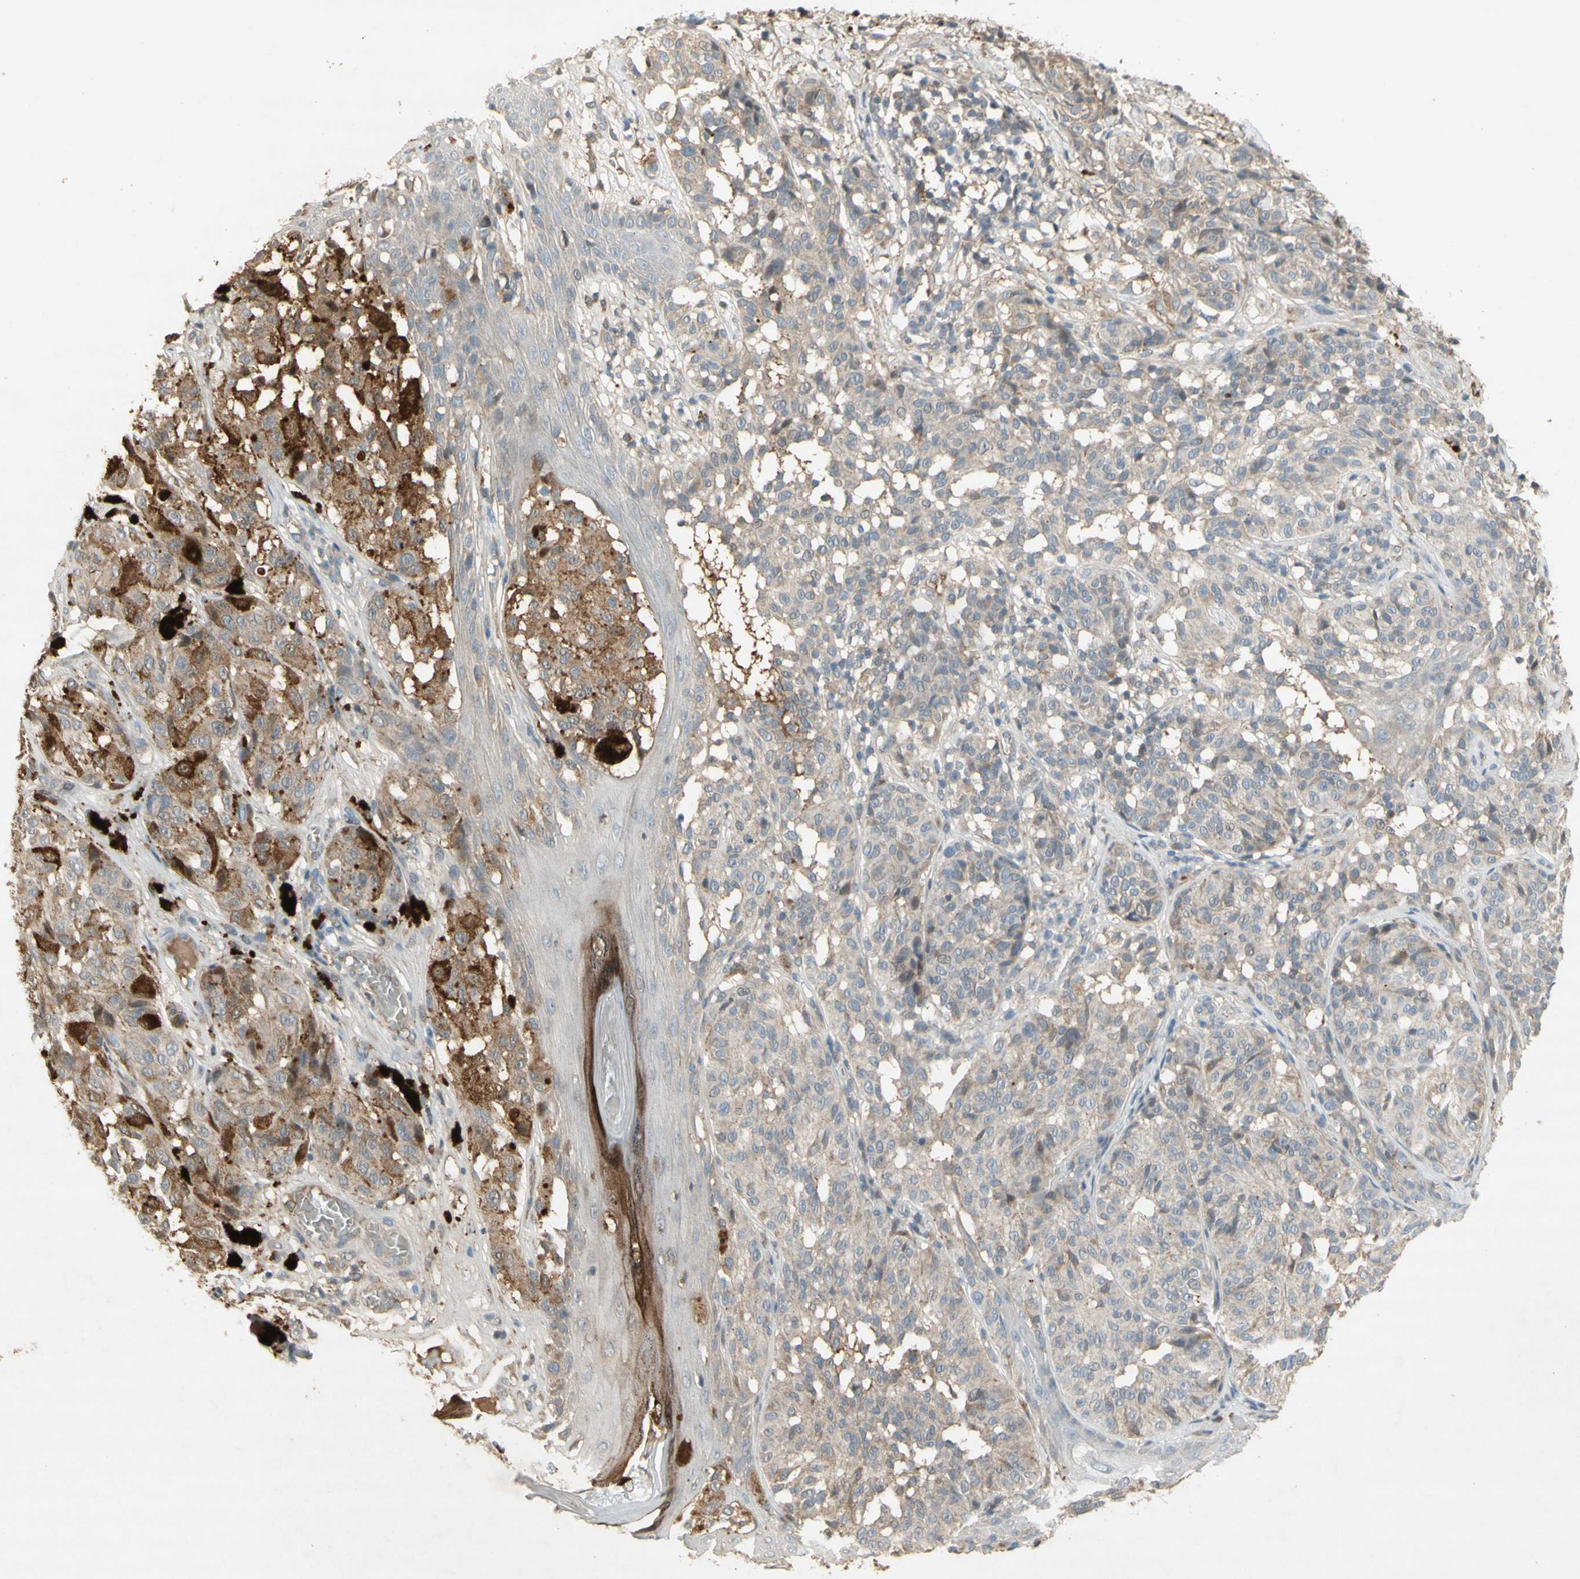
{"staining": {"intensity": "weak", "quantity": "<25%", "location": "cytoplasmic/membranous"}, "tissue": "melanoma", "cell_type": "Tumor cells", "image_type": "cancer", "snomed": [{"axis": "morphology", "description": "Malignant melanoma, NOS"}, {"axis": "topography", "description": "Skin"}], "caption": "Melanoma was stained to show a protein in brown. There is no significant expression in tumor cells.", "gene": "NRG4", "patient": {"sex": "female", "age": 46}}